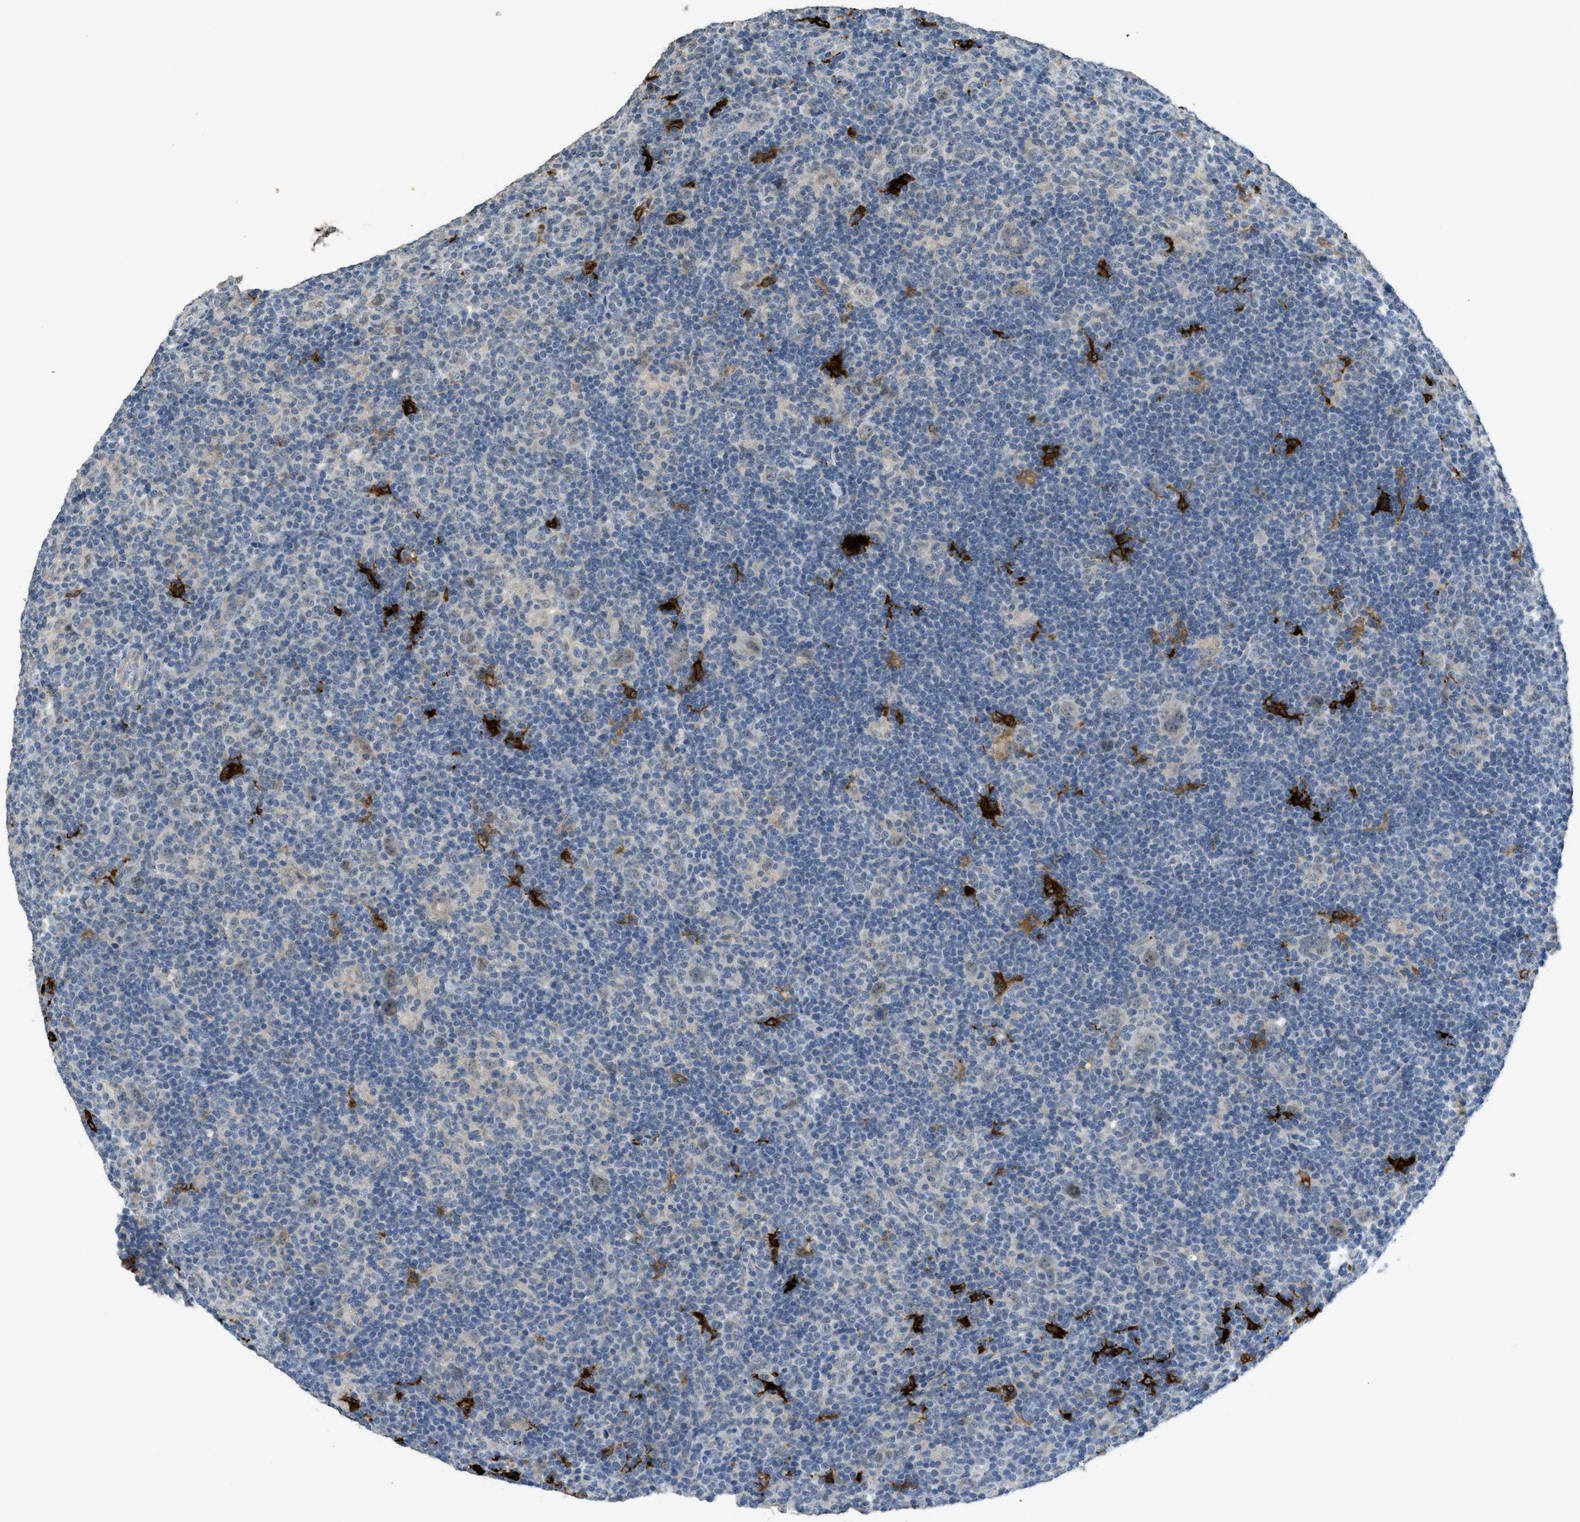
{"staining": {"intensity": "weak", "quantity": "<25%", "location": "cytoplasmic/membranous"}, "tissue": "lymphoma", "cell_type": "Tumor cells", "image_type": "cancer", "snomed": [{"axis": "morphology", "description": "Hodgkin's disease, NOS"}, {"axis": "topography", "description": "Lymph node"}], "caption": "Immunohistochemistry (IHC) of lymphoma displays no staining in tumor cells. The staining is performed using DAB brown chromogen with nuclei counter-stained in using hematoxylin.", "gene": "TIMD4", "patient": {"sex": "female", "age": 57}}